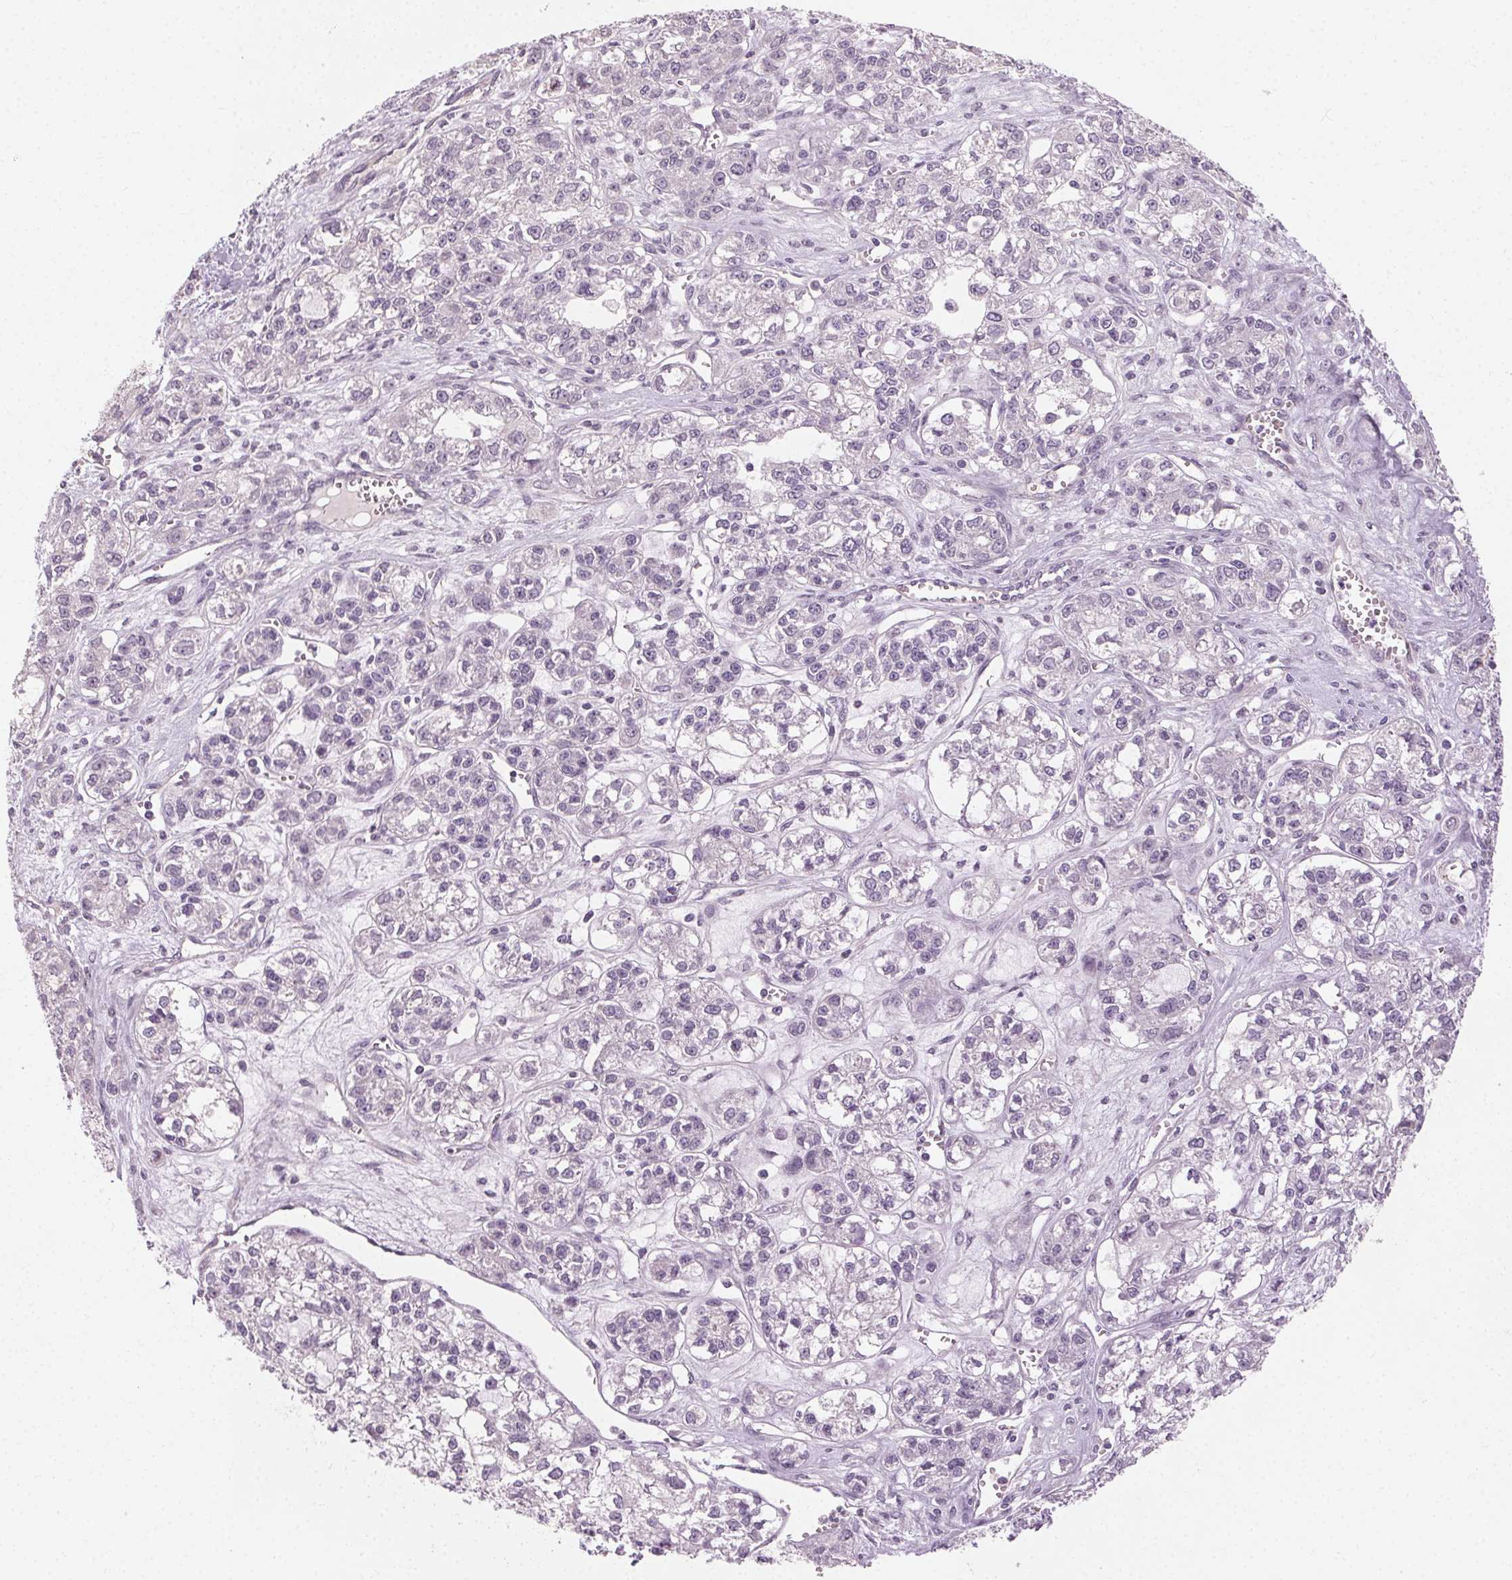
{"staining": {"intensity": "negative", "quantity": "none", "location": "none"}, "tissue": "ovarian cancer", "cell_type": "Tumor cells", "image_type": "cancer", "snomed": [{"axis": "morphology", "description": "Carcinoma, endometroid"}, {"axis": "topography", "description": "Ovary"}], "caption": "IHC histopathology image of neoplastic tissue: ovarian cancer (endometroid carcinoma) stained with DAB exhibits no significant protein expression in tumor cells.", "gene": "CLTRN", "patient": {"sex": "female", "age": 64}}